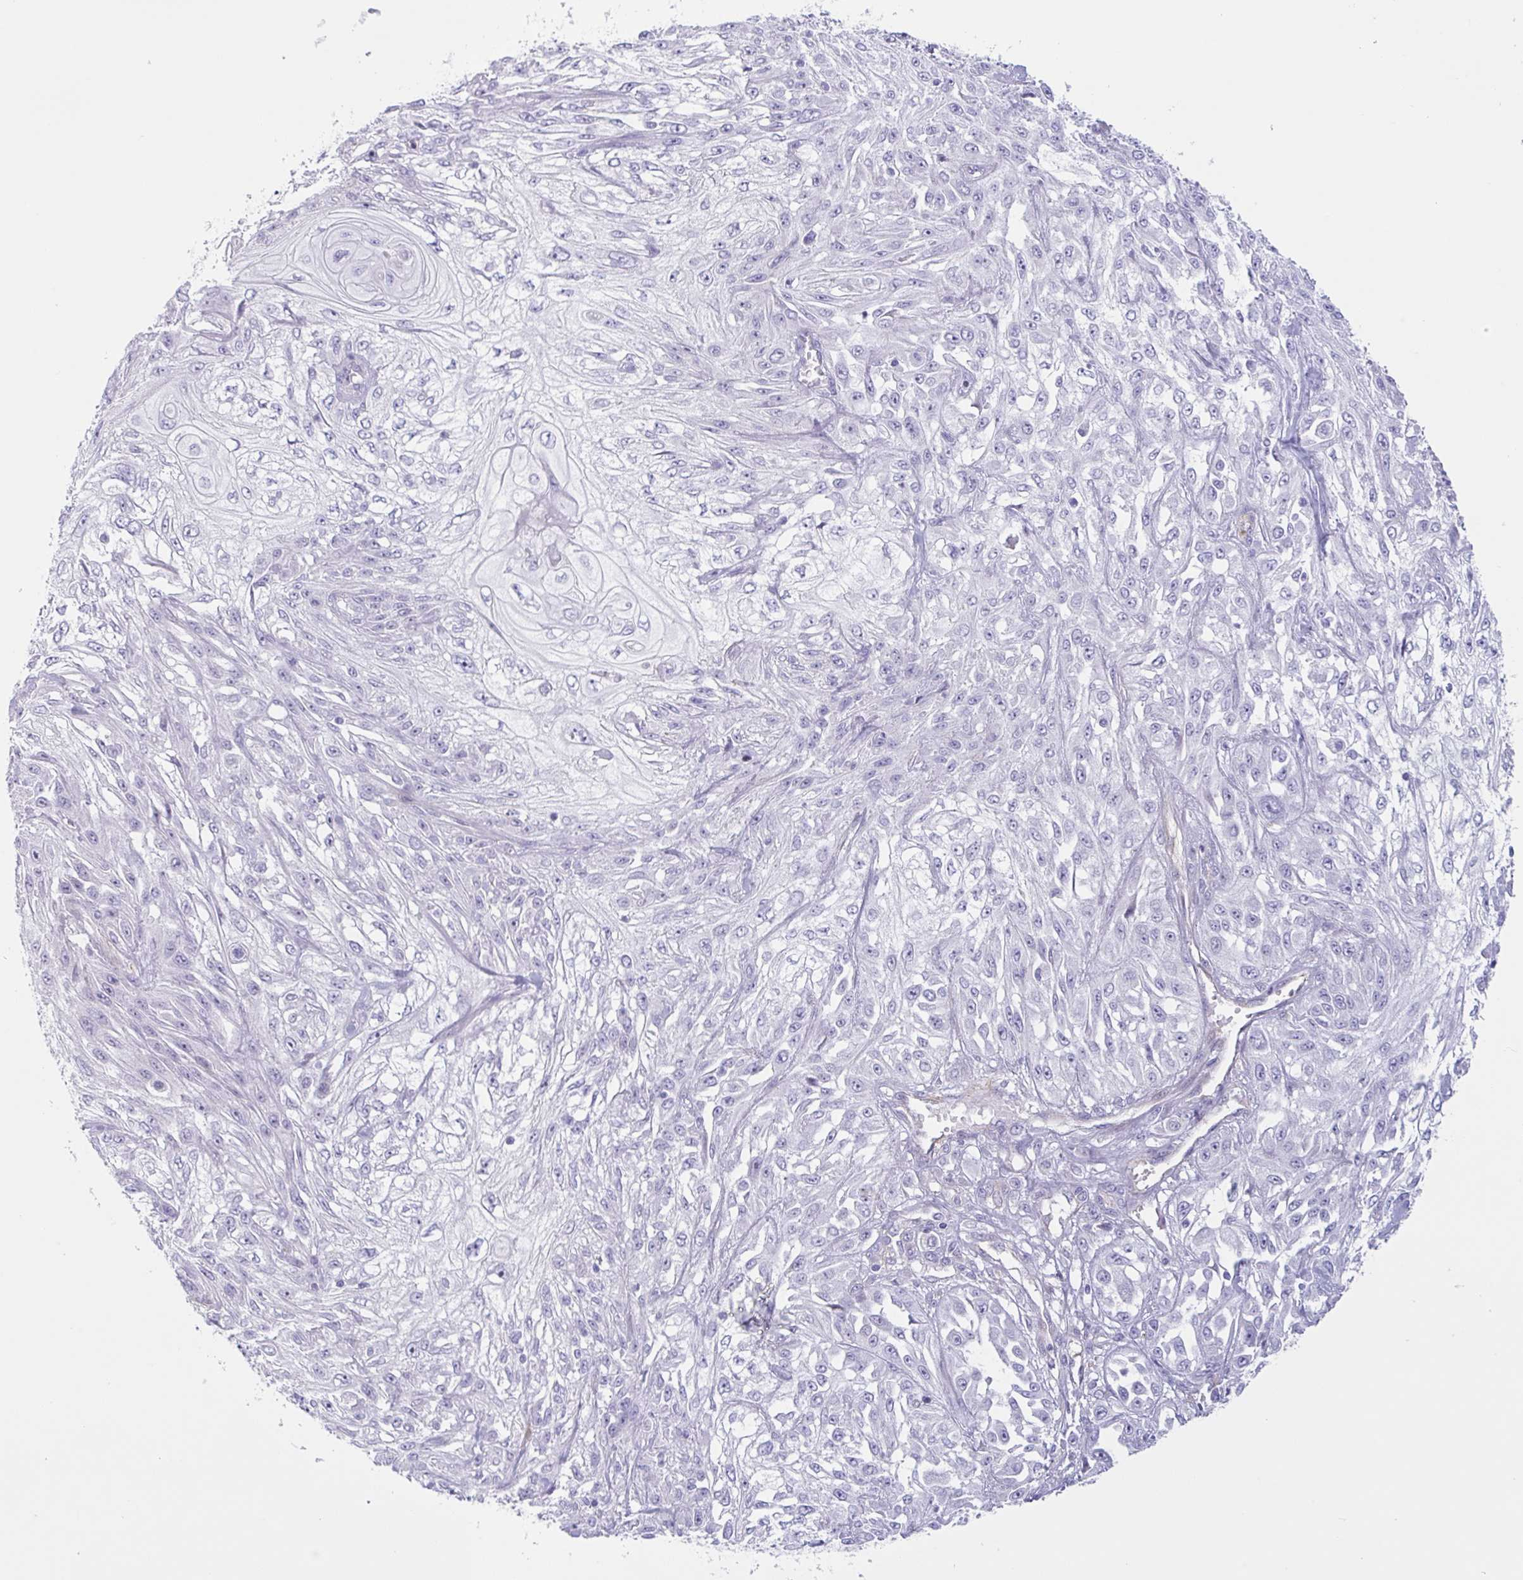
{"staining": {"intensity": "negative", "quantity": "none", "location": "none"}, "tissue": "skin cancer", "cell_type": "Tumor cells", "image_type": "cancer", "snomed": [{"axis": "morphology", "description": "Squamous cell carcinoma, NOS"}, {"axis": "morphology", "description": "Squamous cell carcinoma, metastatic, NOS"}, {"axis": "topography", "description": "Skin"}, {"axis": "topography", "description": "Lymph node"}], "caption": "An immunohistochemistry micrograph of skin cancer (metastatic squamous cell carcinoma) is shown. There is no staining in tumor cells of skin cancer (metastatic squamous cell carcinoma).", "gene": "MYH10", "patient": {"sex": "male", "age": 75}}